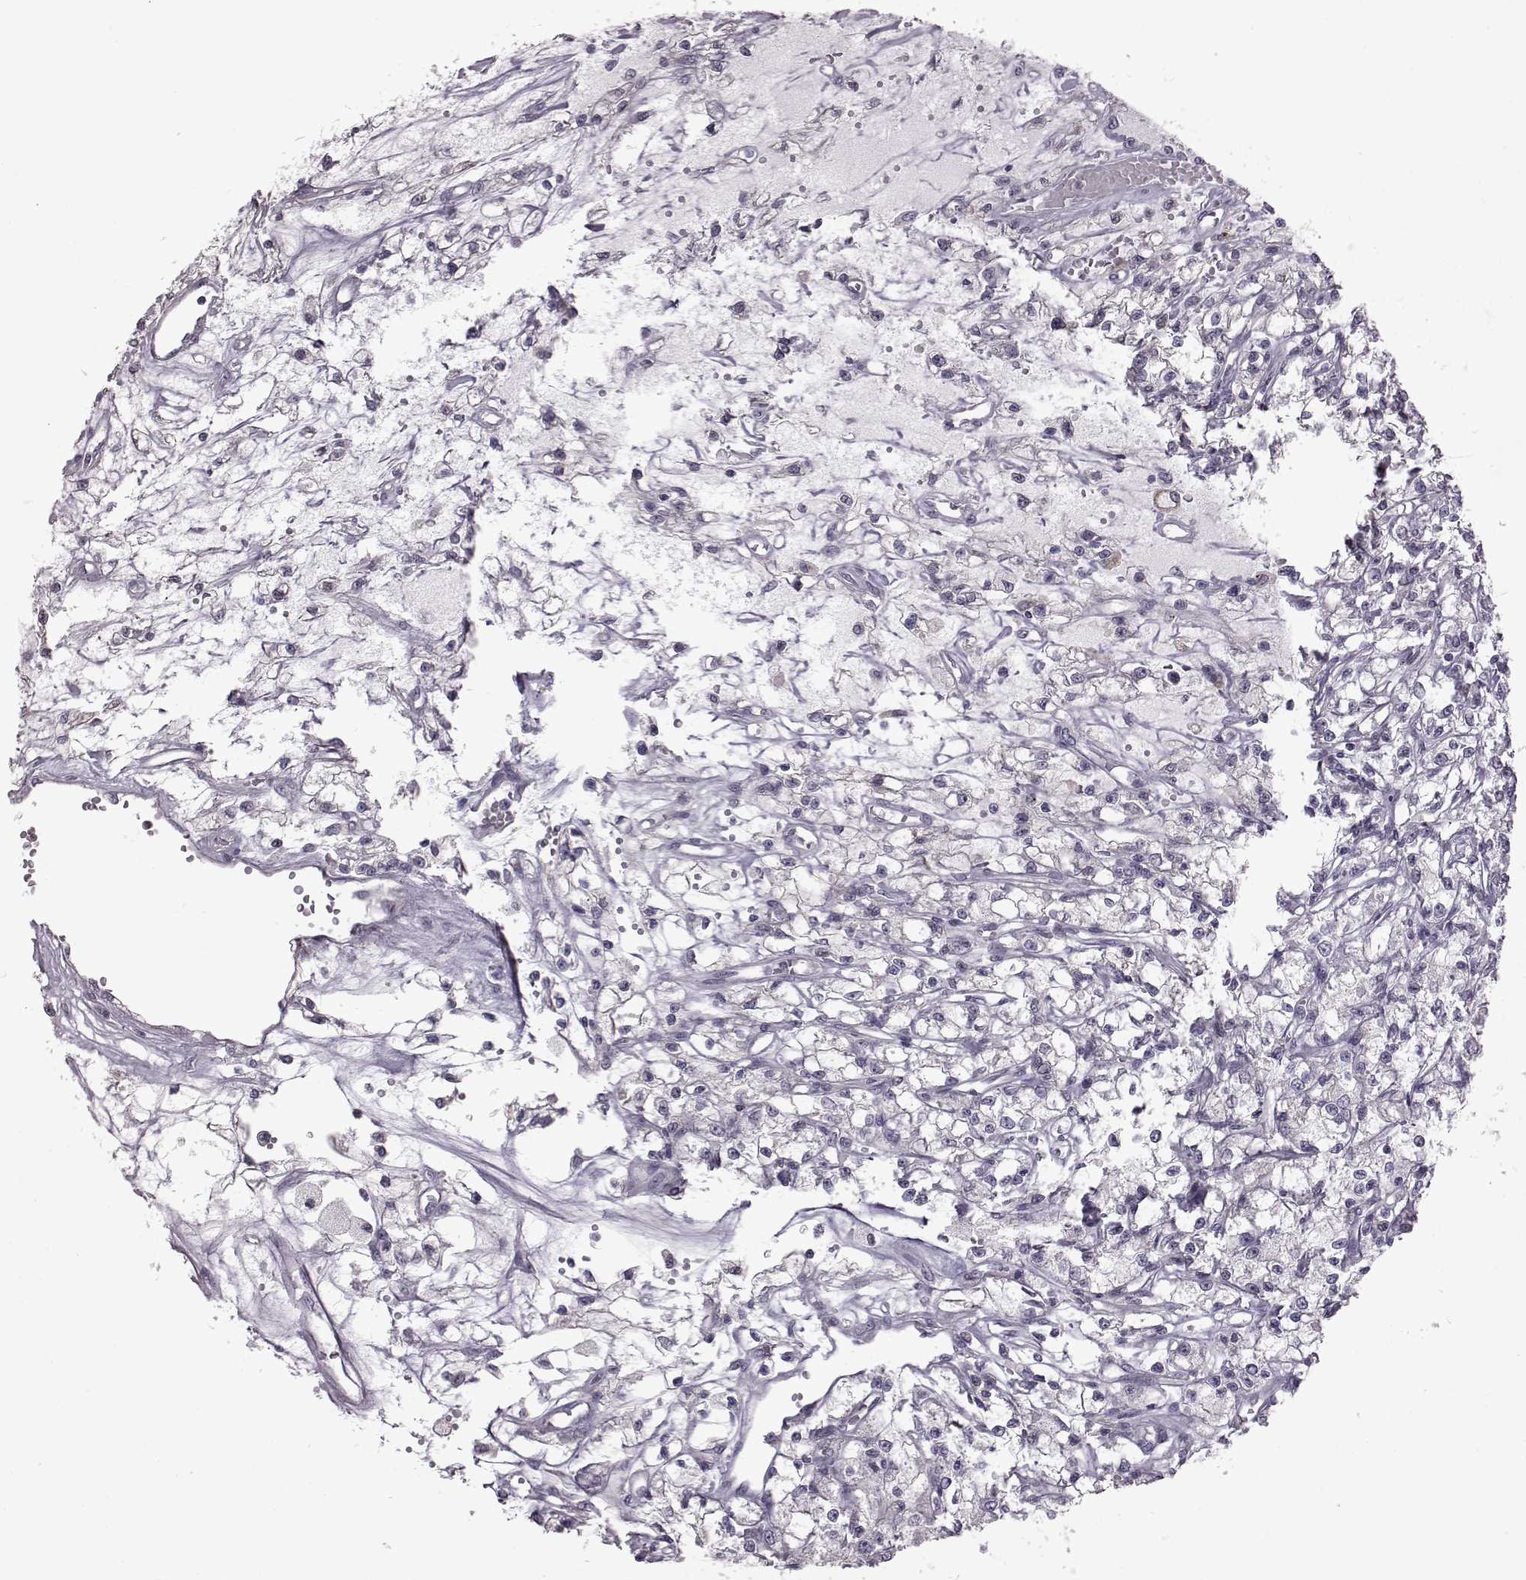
{"staining": {"intensity": "negative", "quantity": "none", "location": "none"}, "tissue": "renal cancer", "cell_type": "Tumor cells", "image_type": "cancer", "snomed": [{"axis": "morphology", "description": "Adenocarcinoma, NOS"}, {"axis": "topography", "description": "Kidney"}], "caption": "An immunohistochemistry histopathology image of renal cancer (adenocarcinoma) is shown. There is no staining in tumor cells of renal cancer (adenocarcinoma).", "gene": "GAL", "patient": {"sex": "female", "age": 59}}